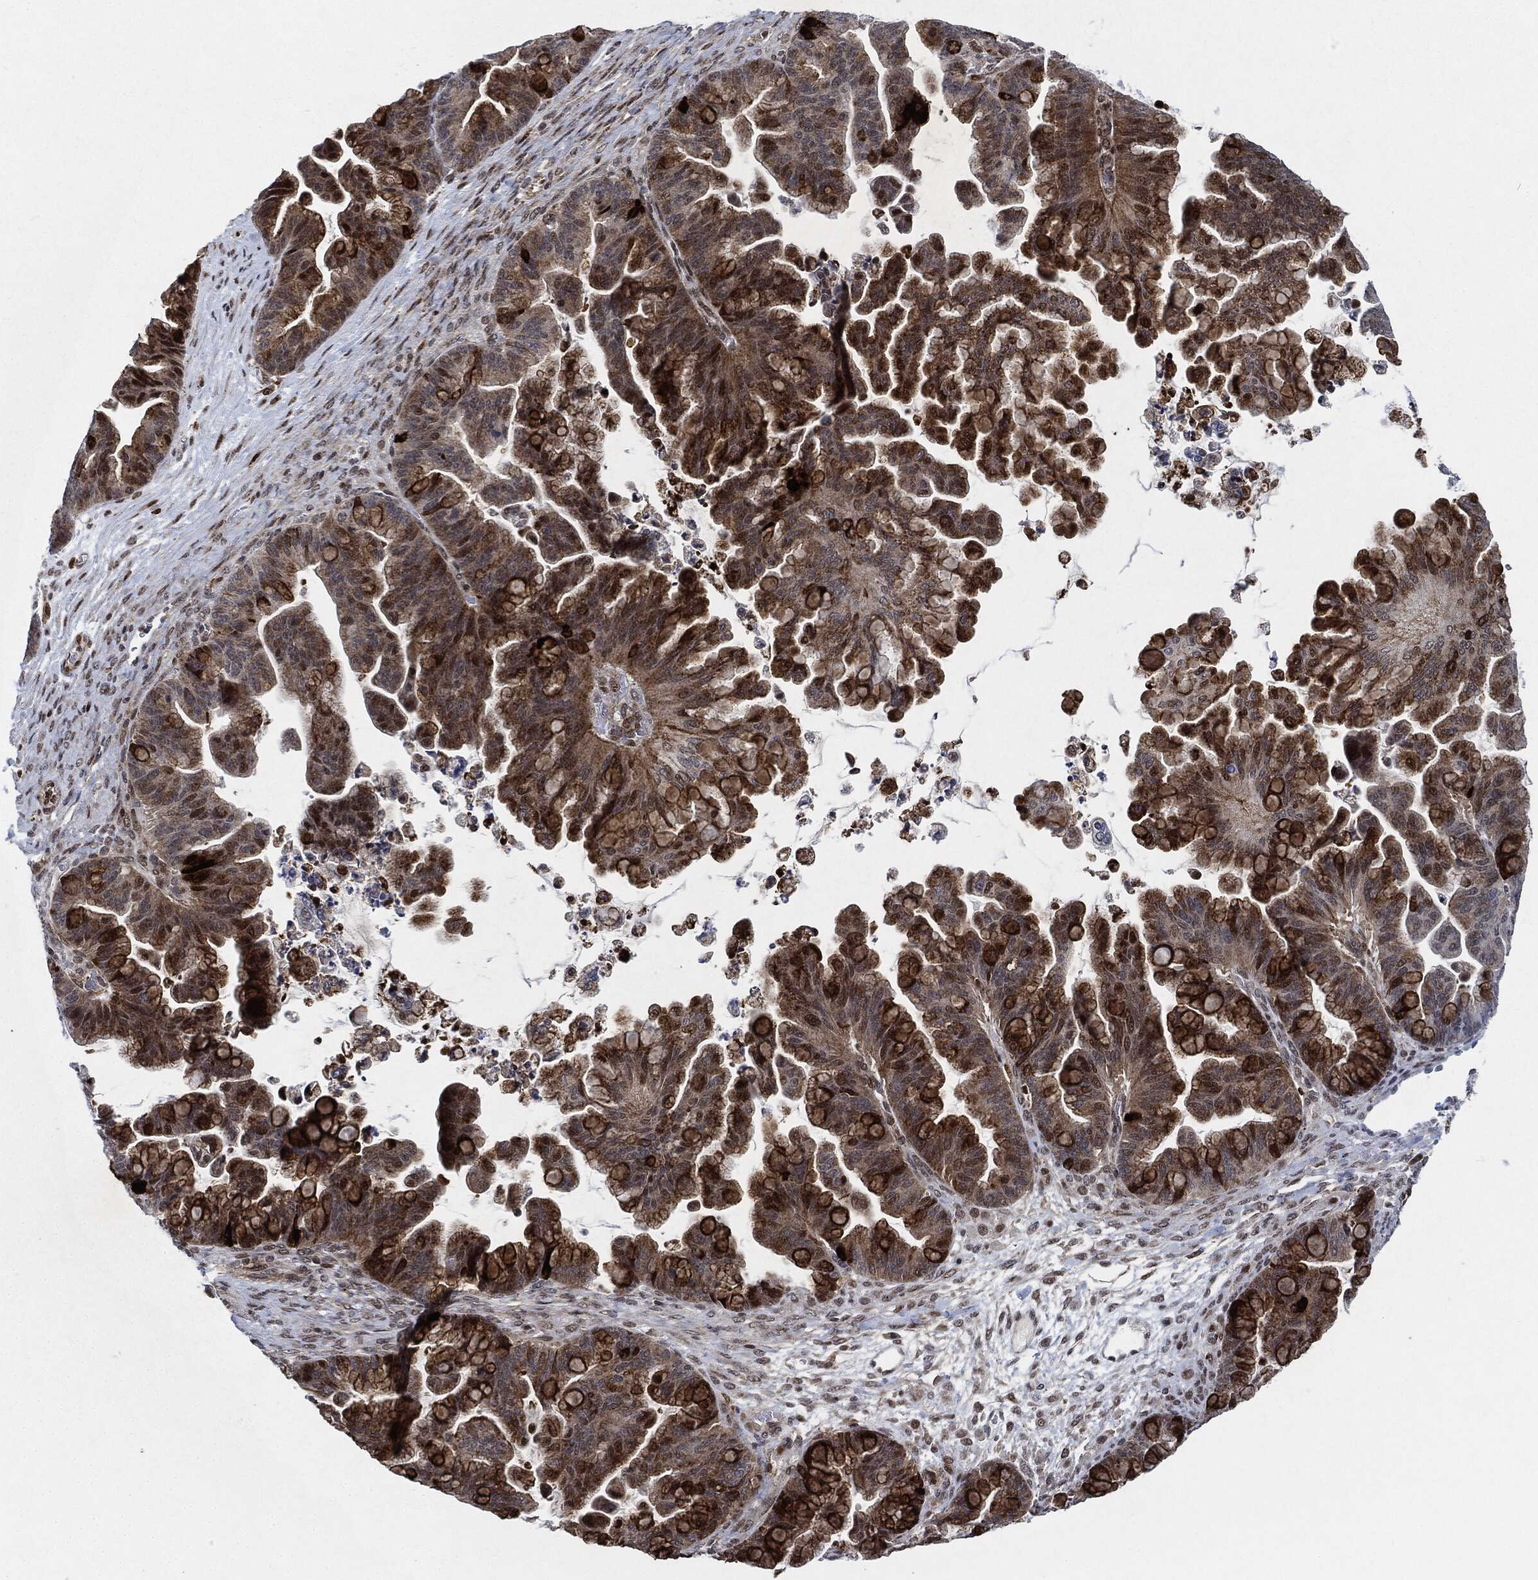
{"staining": {"intensity": "moderate", "quantity": "25%-75%", "location": "cytoplasmic/membranous"}, "tissue": "ovarian cancer", "cell_type": "Tumor cells", "image_type": "cancer", "snomed": [{"axis": "morphology", "description": "Cystadenocarcinoma, mucinous, NOS"}, {"axis": "topography", "description": "Ovary"}], "caption": "Protein expression analysis of human ovarian mucinous cystadenocarcinoma reveals moderate cytoplasmic/membranous positivity in approximately 25%-75% of tumor cells. (DAB (3,3'-diaminobenzidine) IHC, brown staining for protein, blue staining for nuclei).", "gene": "NANOS3", "patient": {"sex": "female", "age": 67}}